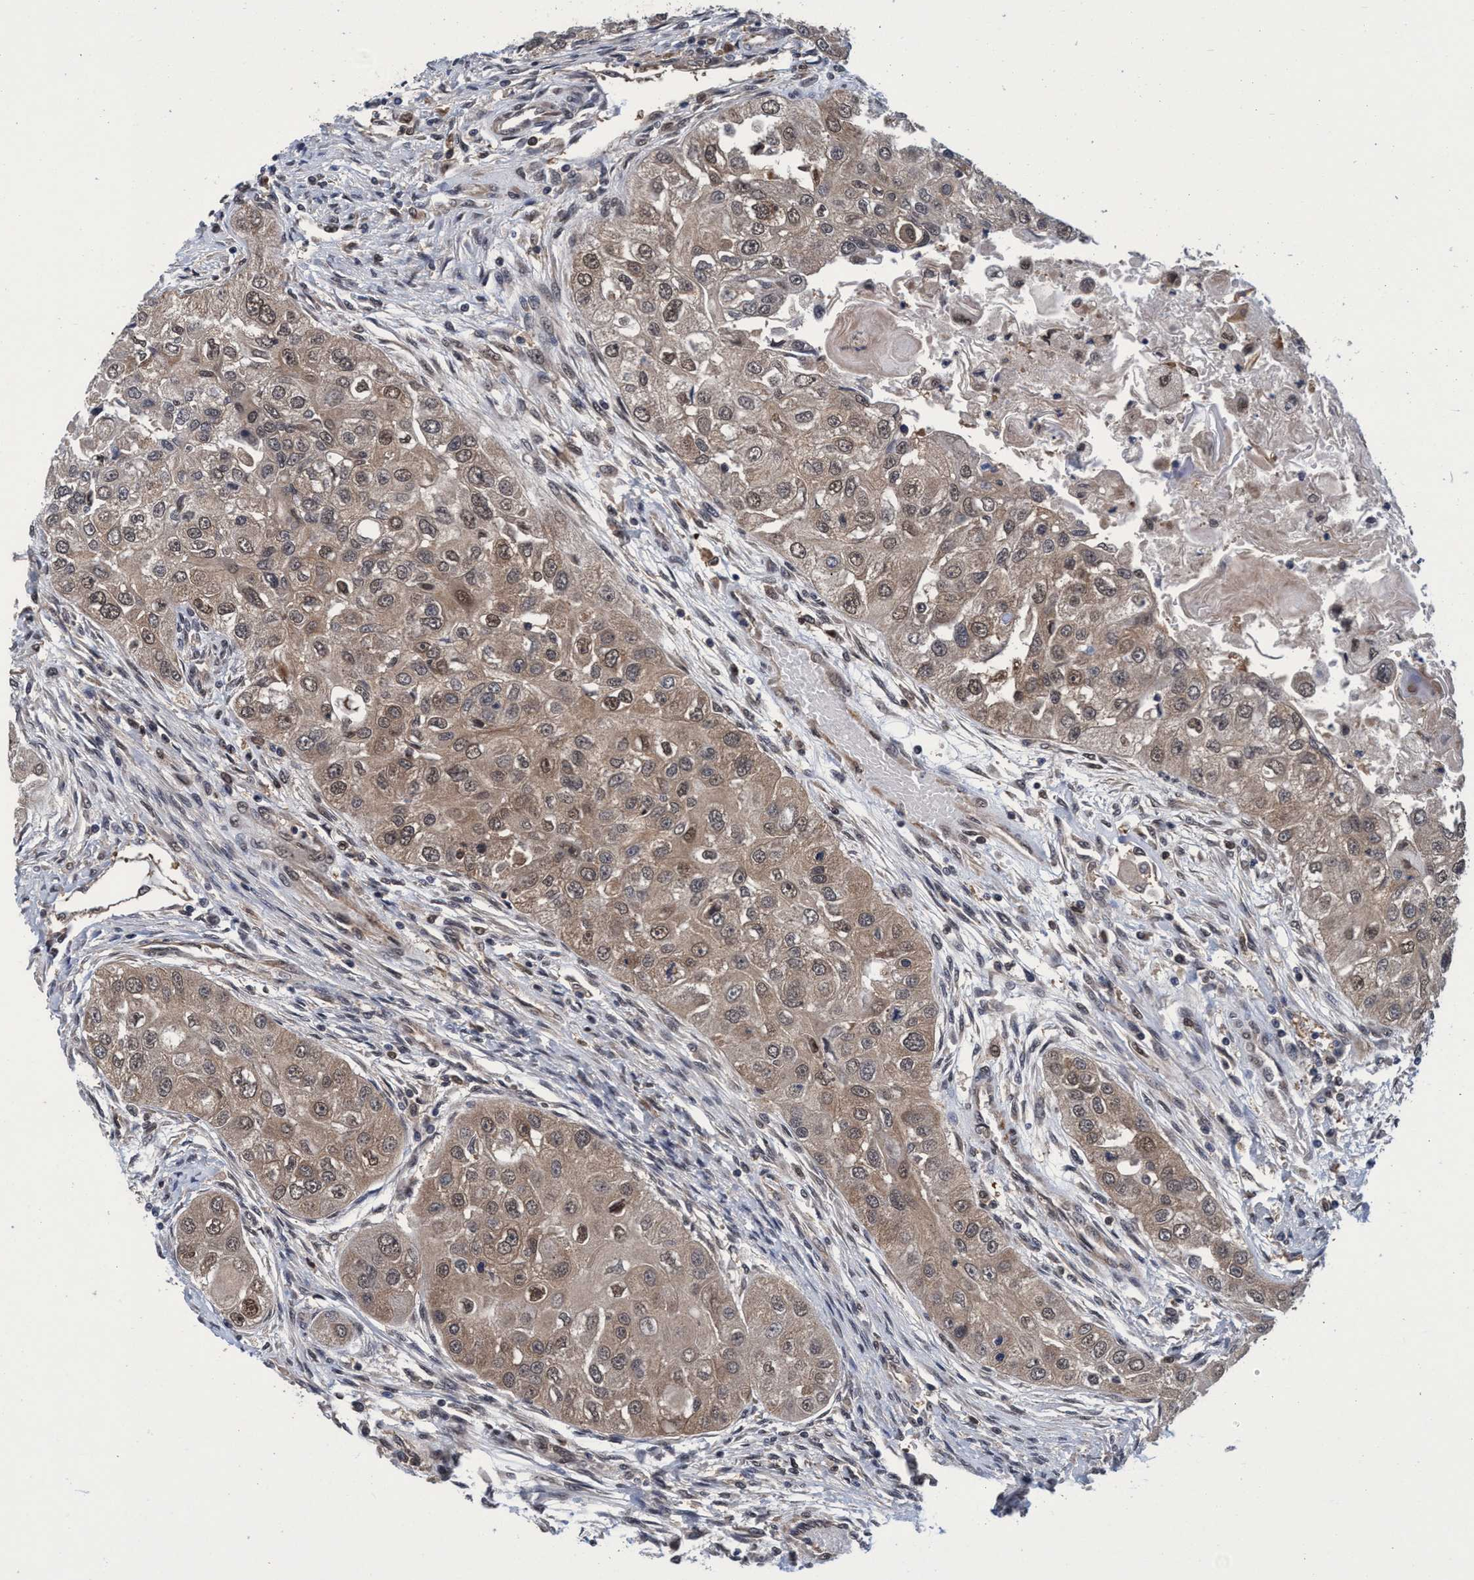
{"staining": {"intensity": "weak", "quantity": ">75%", "location": "cytoplasmic/membranous,nuclear"}, "tissue": "head and neck cancer", "cell_type": "Tumor cells", "image_type": "cancer", "snomed": [{"axis": "morphology", "description": "Normal tissue, NOS"}, {"axis": "morphology", "description": "Squamous cell carcinoma, NOS"}, {"axis": "topography", "description": "Skeletal muscle"}, {"axis": "topography", "description": "Head-Neck"}], "caption": "Head and neck cancer stained for a protein (brown) reveals weak cytoplasmic/membranous and nuclear positive expression in approximately >75% of tumor cells.", "gene": "PSMD12", "patient": {"sex": "male", "age": 51}}